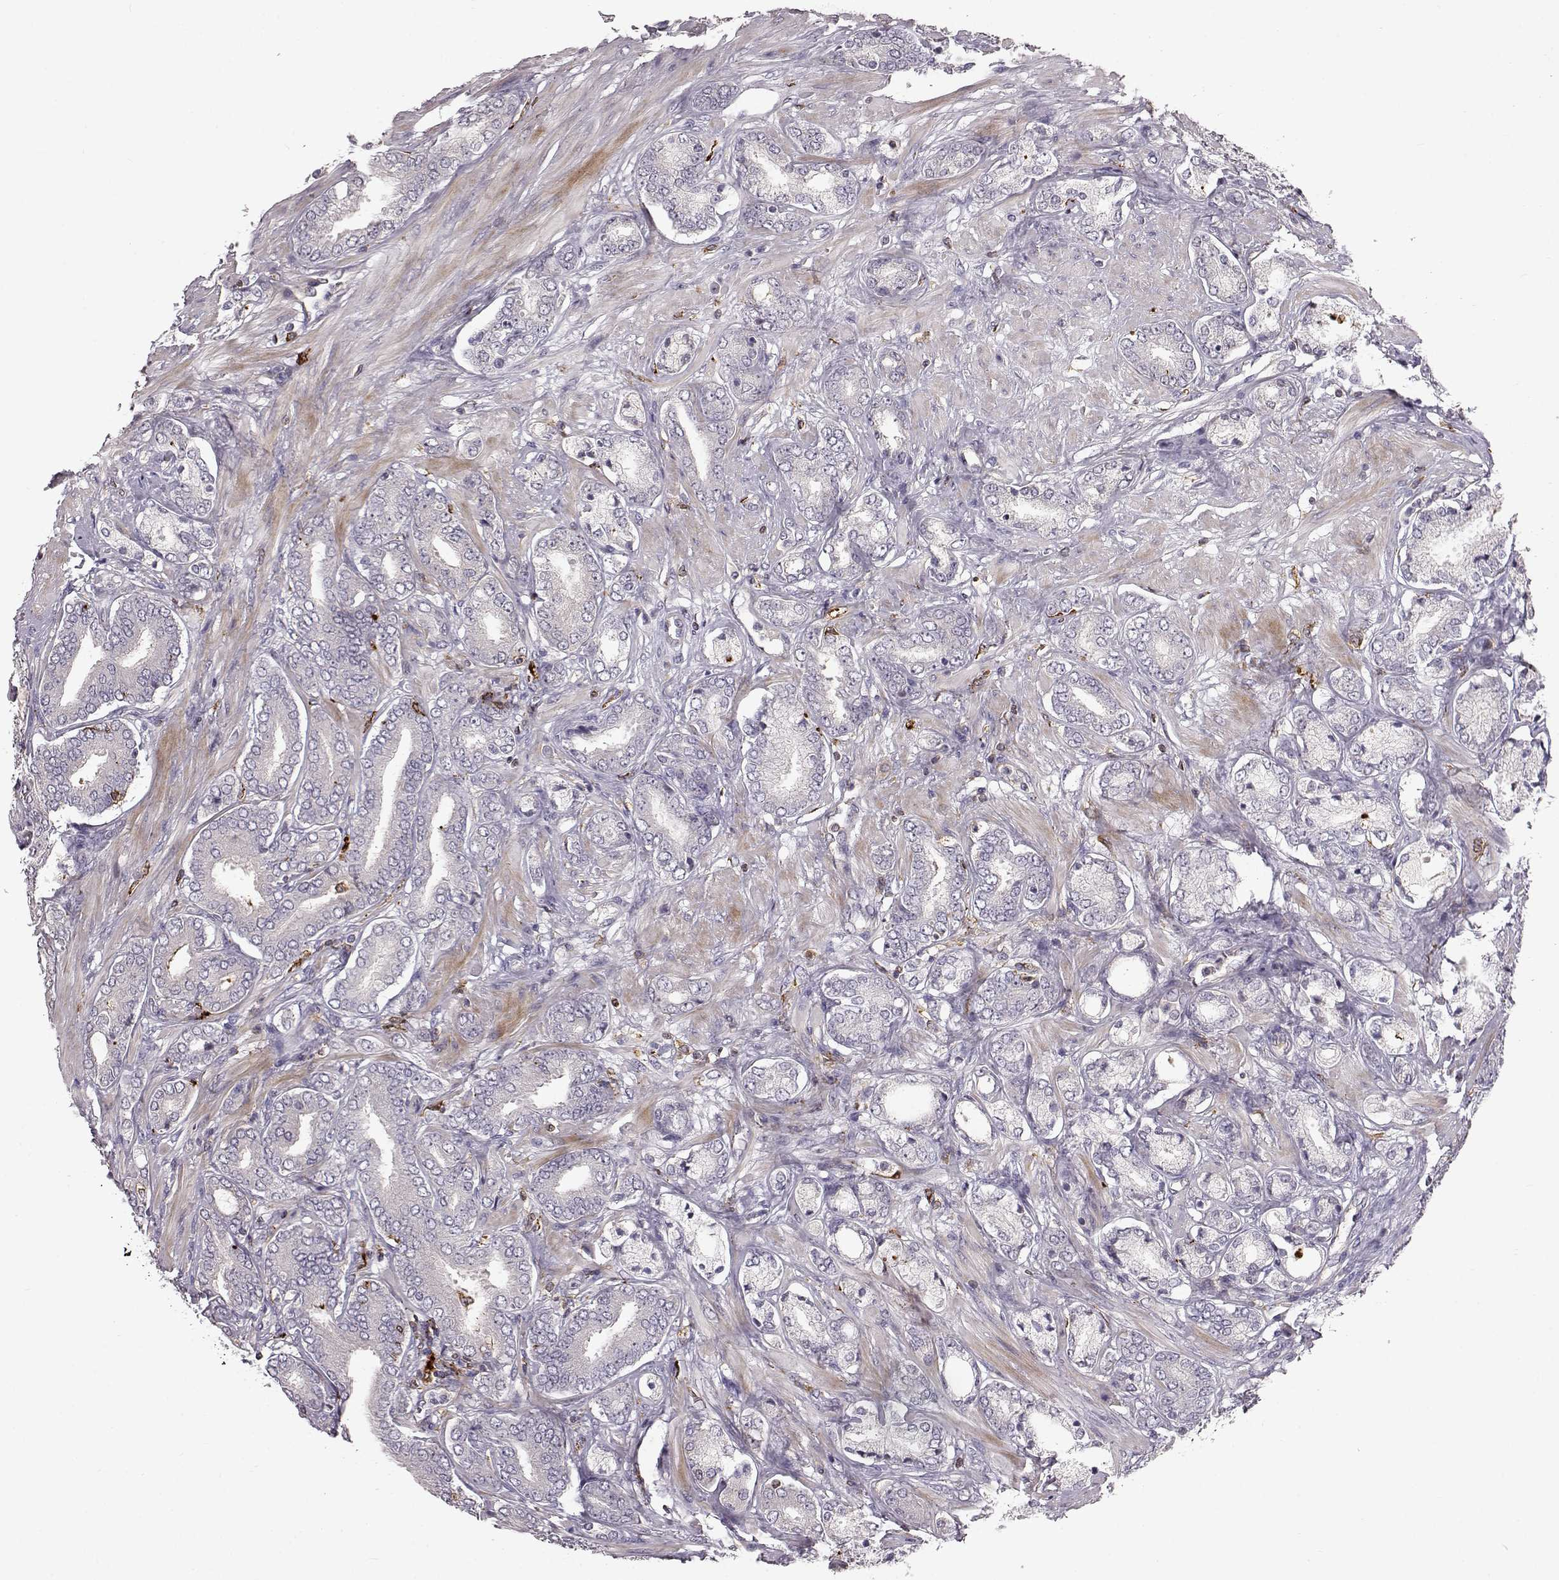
{"staining": {"intensity": "negative", "quantity": "none", "location": "none"}, "tissue": "prostate cancer", "cell_type": "Tumor cells", "image_type": "cancer", "snomed": [{"axis": "morphology", "description": "Adenocarcinoma, High grade"}, {"axis": "topography", "description": "Prostate"}], "caption": "DAB immunohistochemical staining of human high-grade adenocarcinoma (prostate) reveals no significant expression in tumor cells.", "gene": "CCNF", "patient": {"sex": "male", "age": 56}}